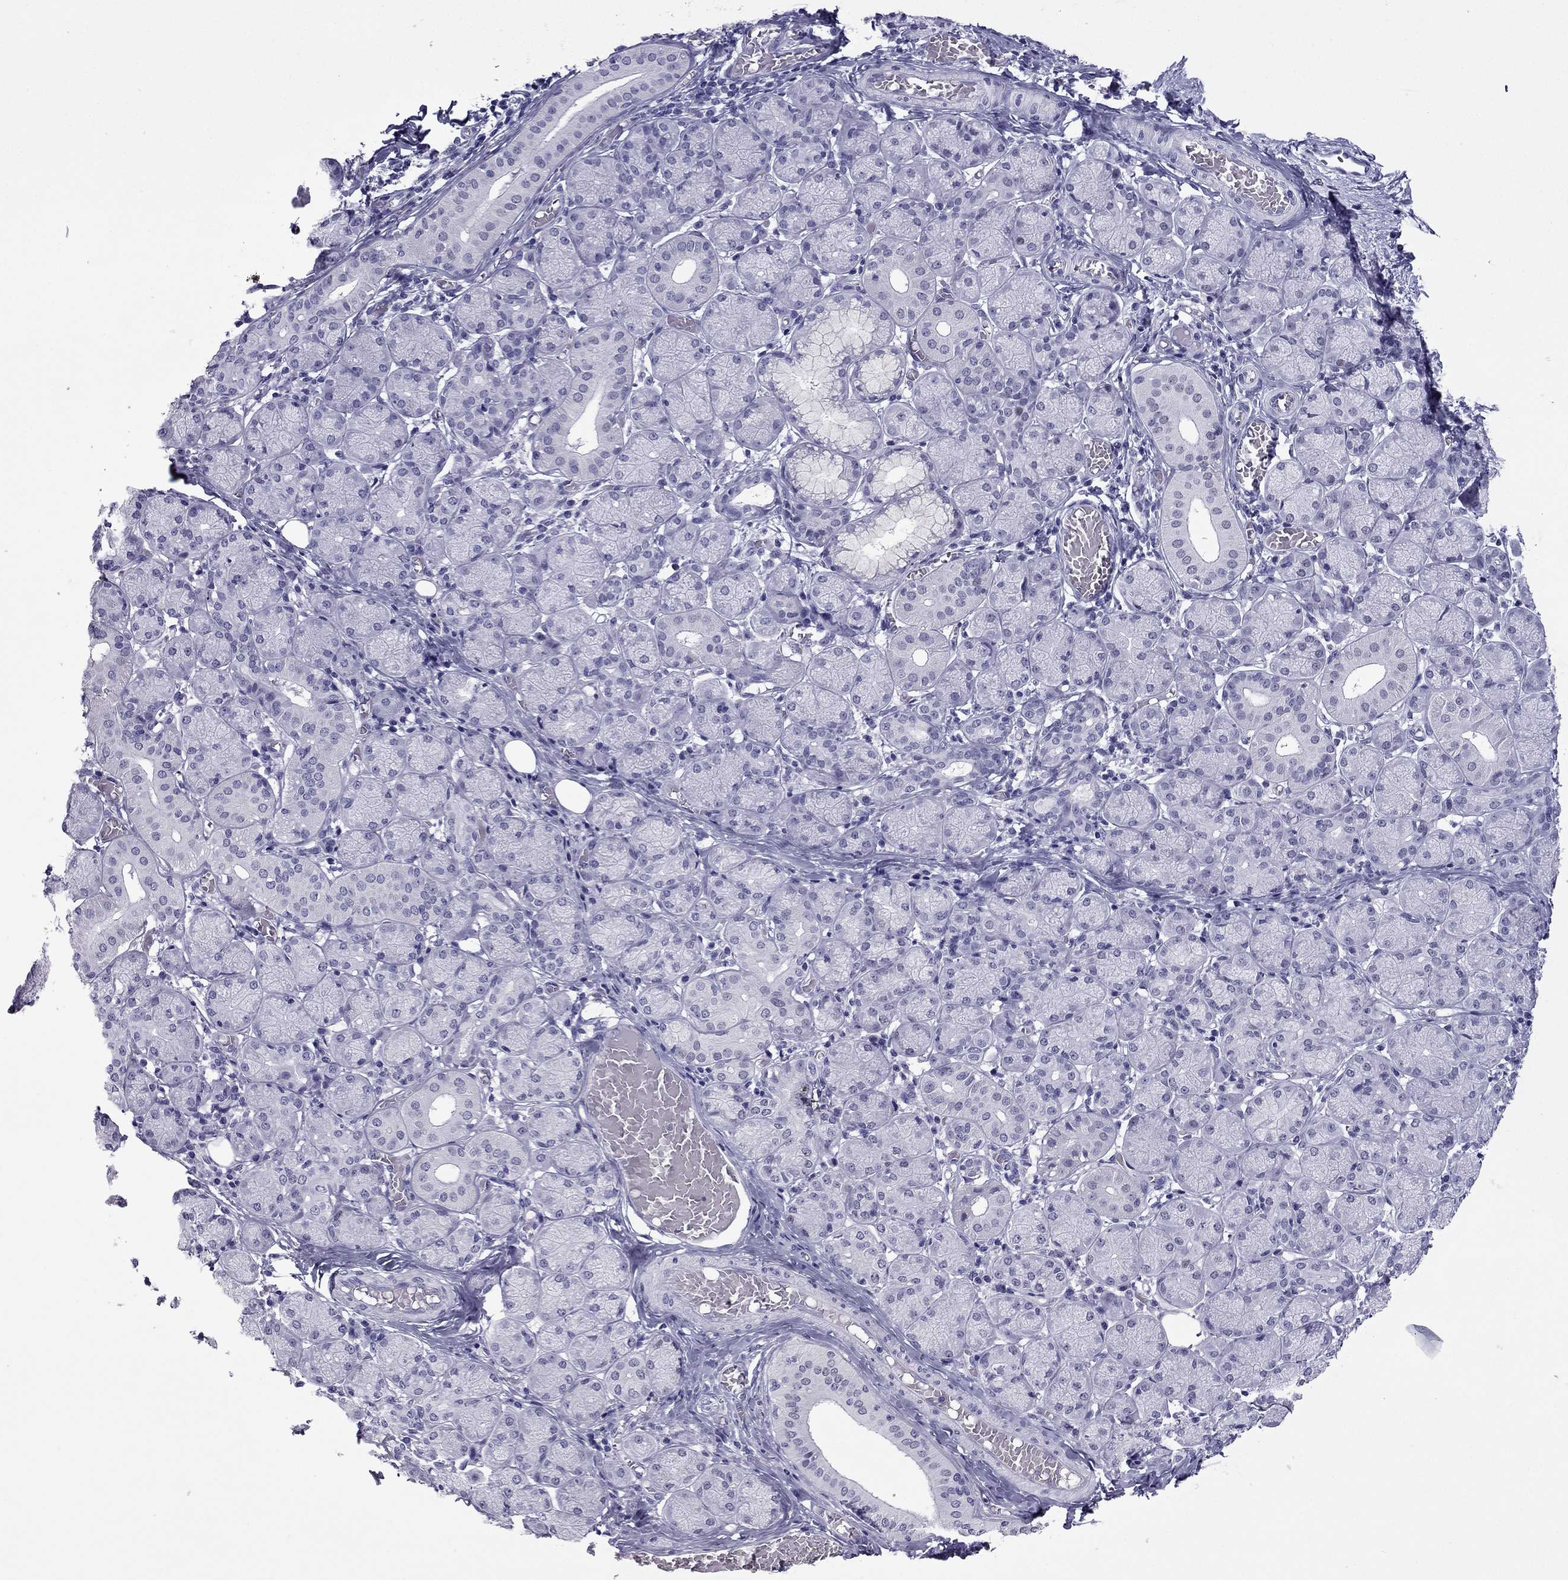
{"staining": {"intensity": "negative", "quantity": "none", "location": "none"}, "tissue": "salivary gland", "cell_type": "Glandular cells", "image_type": "normal", "snomed": [{"axis": "morphology", "description": "Normal tissue, NOS"}, {"axis": "topography", "description": "Salivary gland"}, {"axis": "topography", "description": "Peripheral nerve tissue"}], "caption": "IHC histopathology image of normal salivary gland stained for a protein (brown), which demonstrates no staining in glandular cells.", "gene": "MYLK3", "patient": {"sex": "female", "age": 24}}